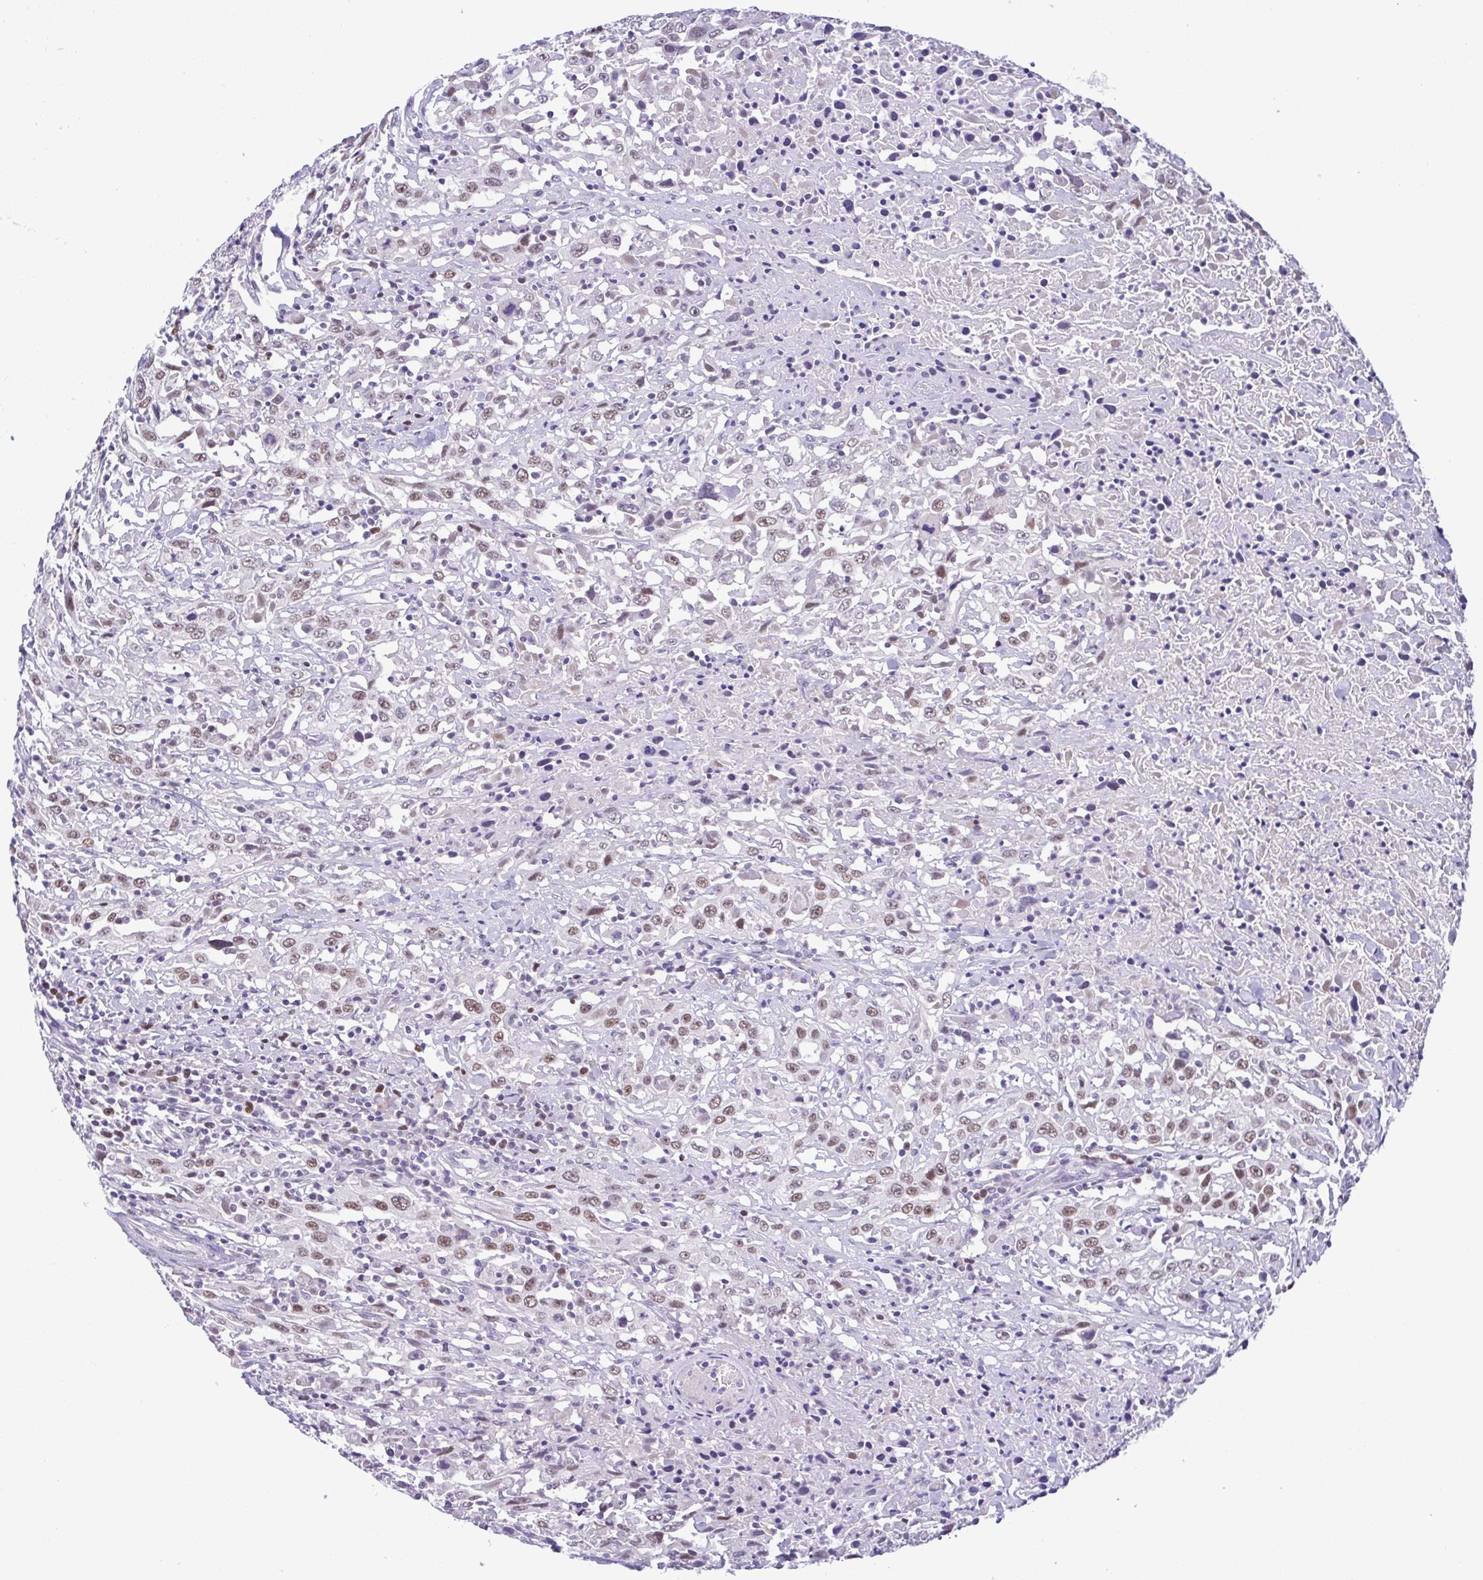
{"staining": {"intensity": "moderate", "quantity": "25%-75%", "location": "nuclear"}, "tissue": "urothelial cancer", "cell_type": "Tumor cells", "image_type": "cancer", "snomed": [{"axis": "morphology", "description": "Urothelial carcinoma, High grade"}, {"axis": "topography", "description": "Urinary bladder"}], "caption": "High-grade urothelial carcinoma stained with DAB immunohistochemistry reveals medium levels of moderate nuclear expression in about 25%-75% of tumor cells. (DAB (3,3'-diaminobenzidine) = brown stain, brightfield microscopy at high magnification).", "gene": "TIPIN", "patient": {"sex": "male", "age": 61}}